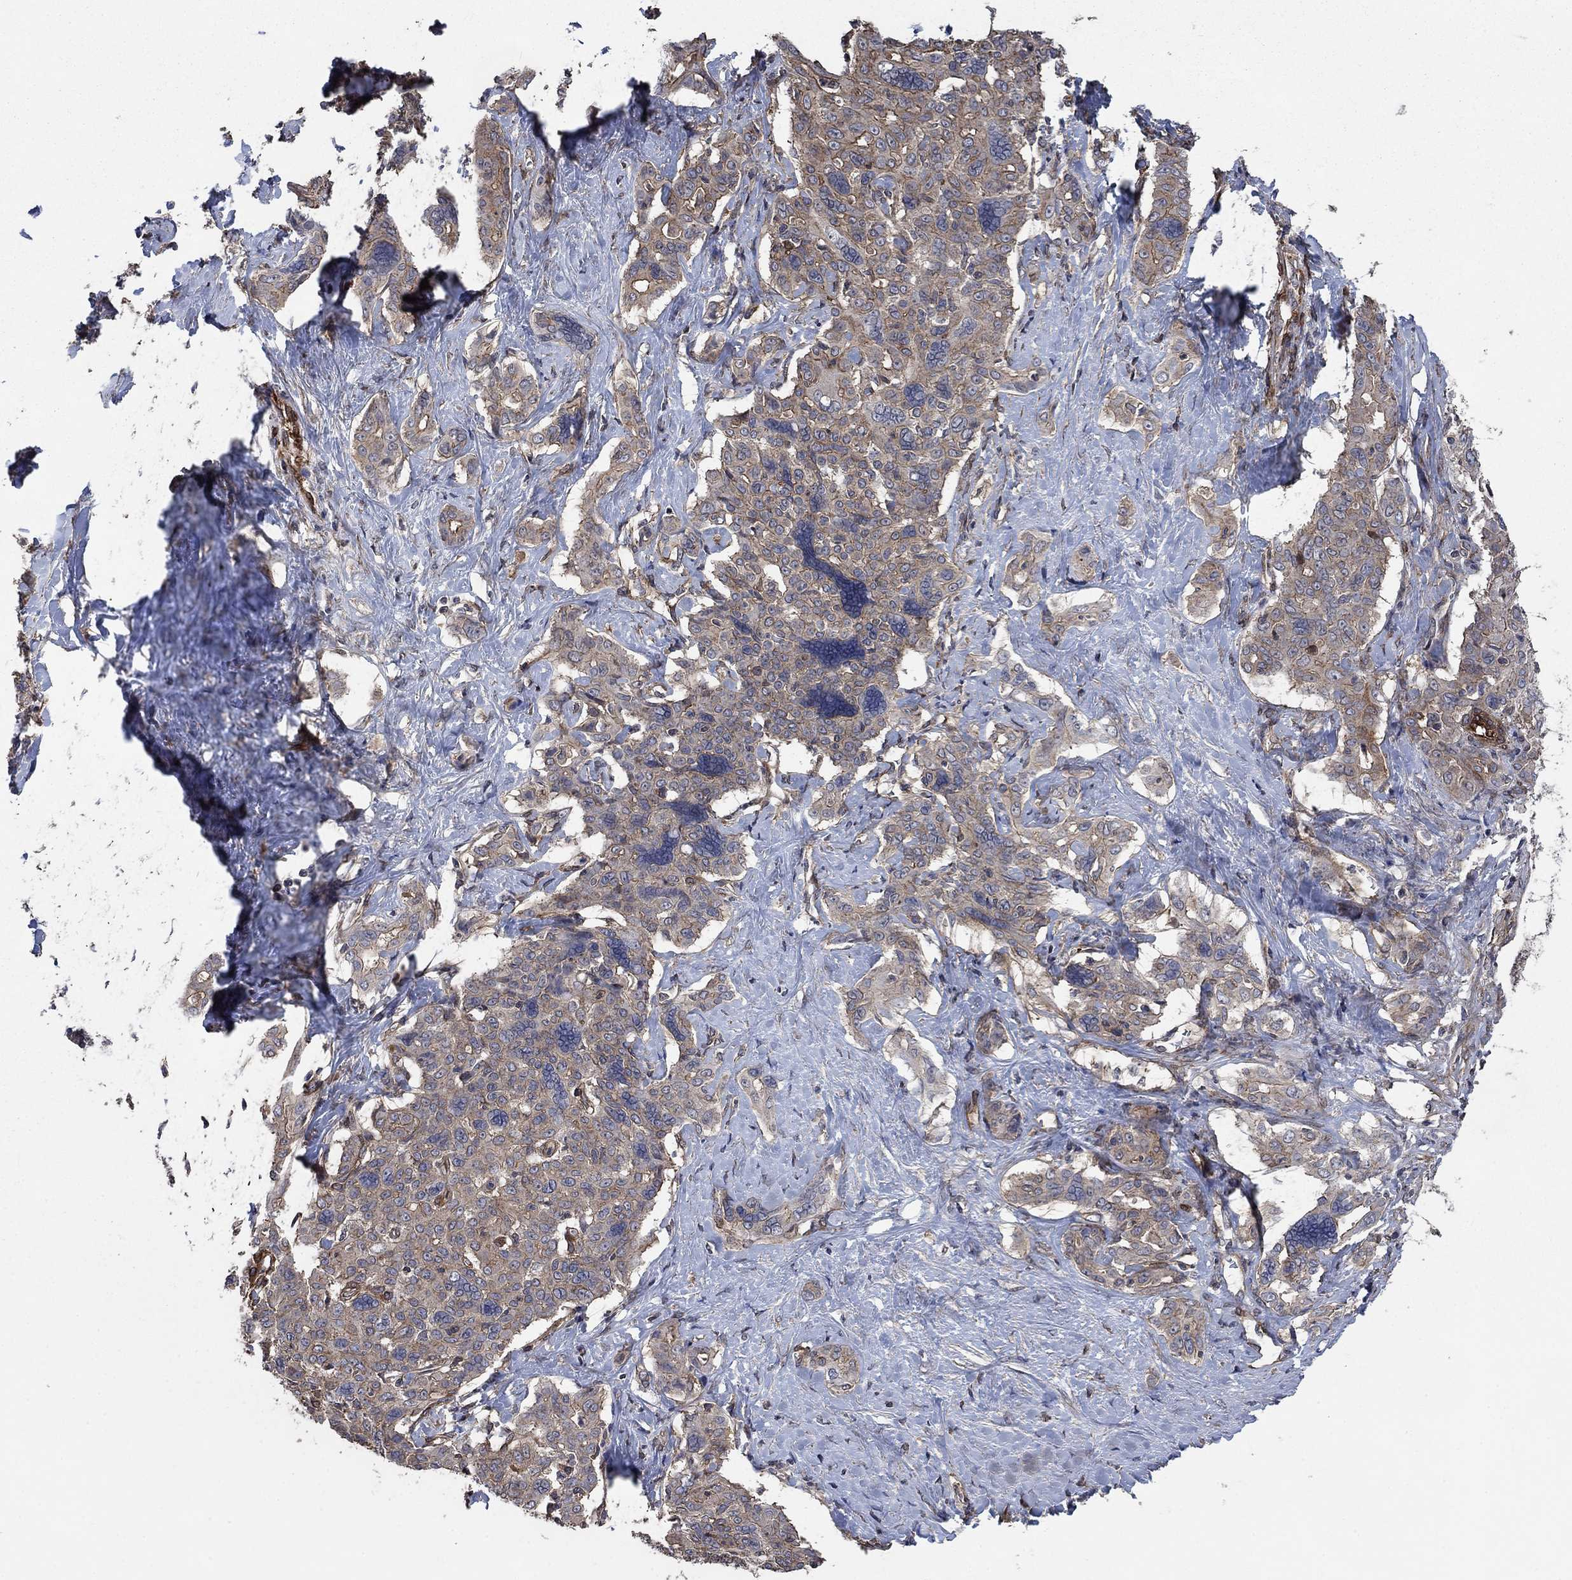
{"staining": {"intensity": "weak", "quantity": "25%-75%", "location": "cytoplasmic/membranous"}, "tissue": "liver cancer", "cell_type": "Tumor cells", "image_type": "cancer", "snomed": [{"axis": "morphology", "description": "Cholangiocarcinoma"}, {"axis": "topography", "description": "Liver"}], "caption": "DAB immunohistochemical staining of human liver cancer (cholangiocarcinoma) demonstrates weak cytoplasmic/membranous protein staining in approximately 25%-75% of tumor cells.", "gene": "PDE3A", "patient": {"sex": "female", "age": 47}}